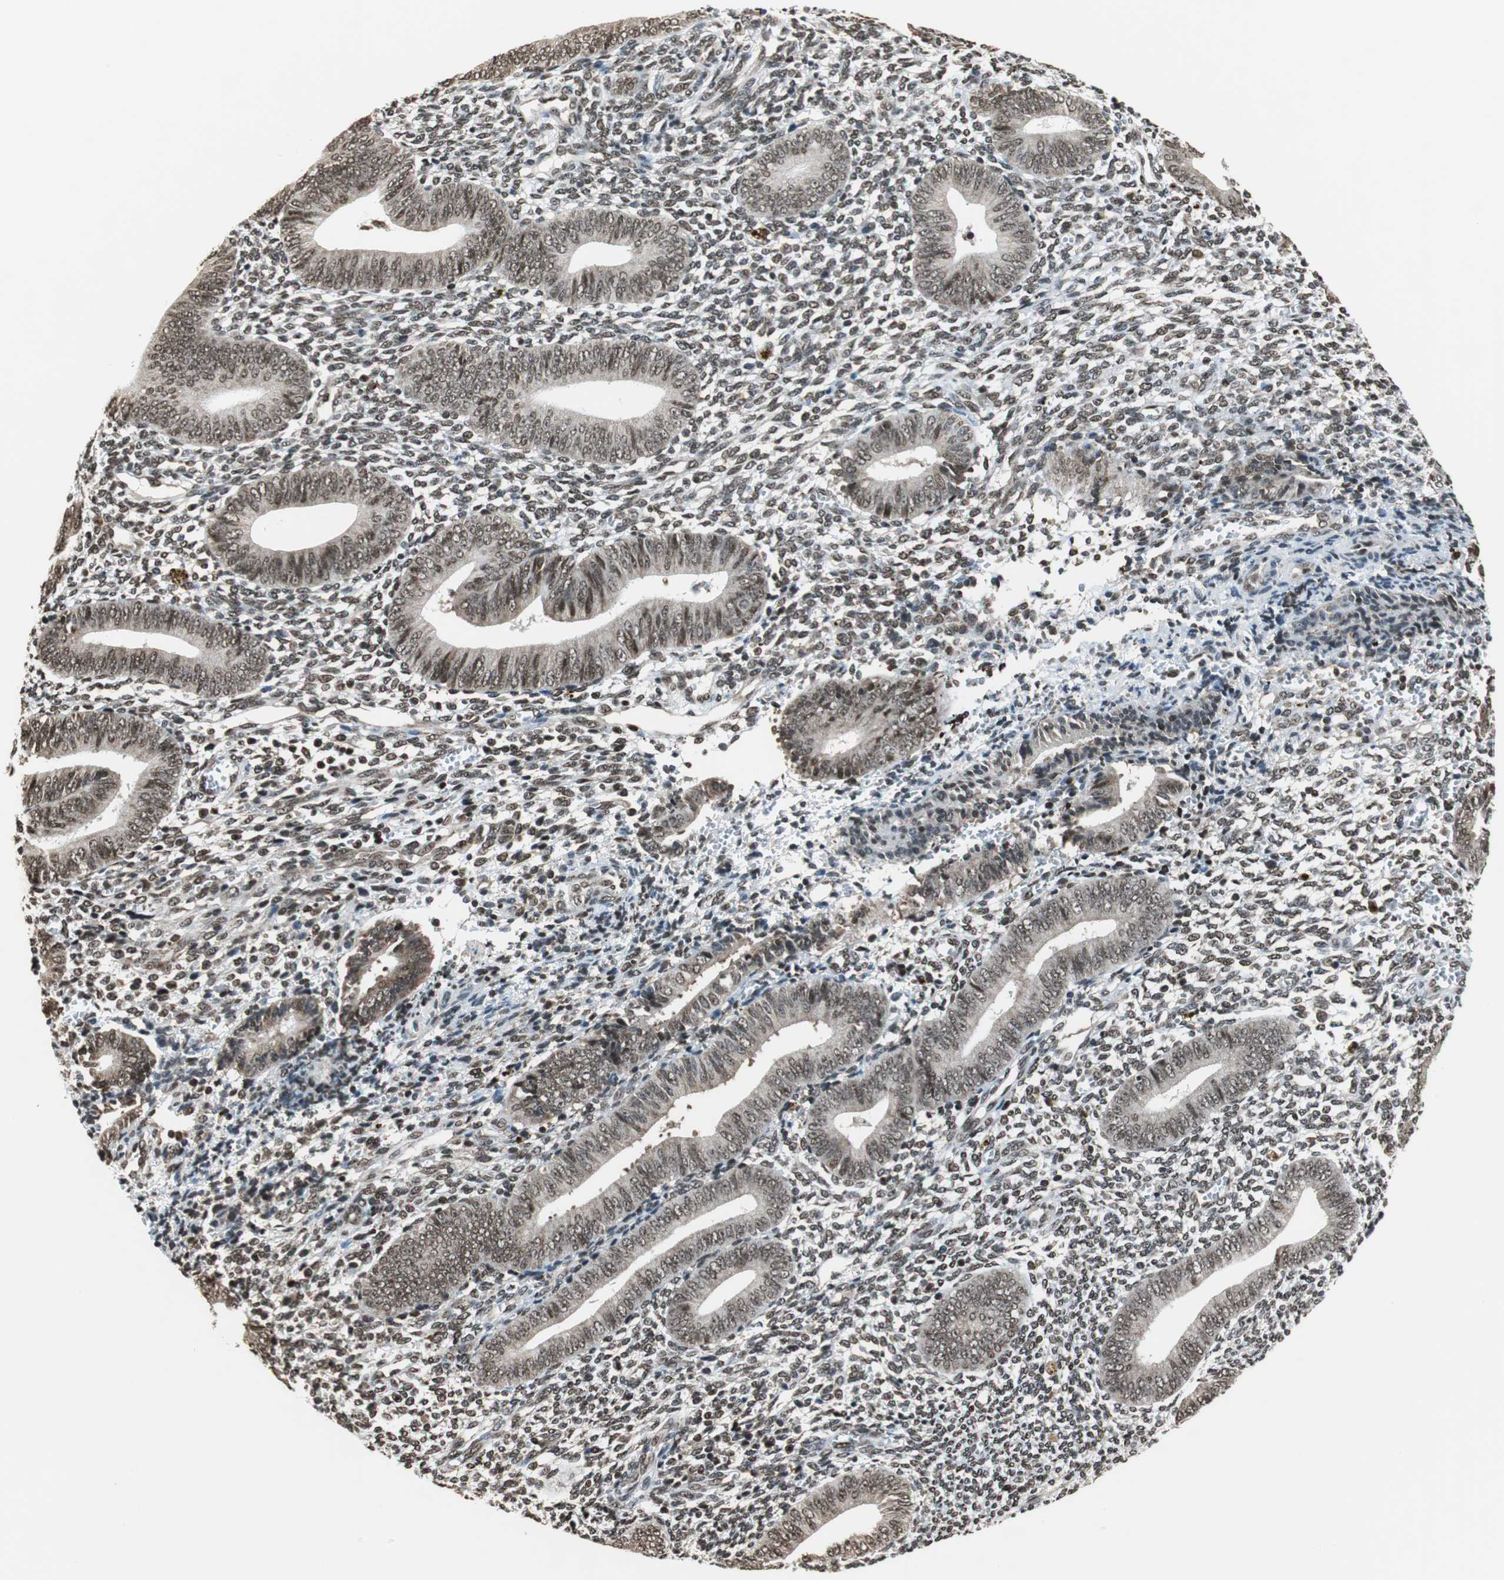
{"staining": {"intensity": "strong", "quantity": ">75%", "location": "nuclear"}, "tissue": "endometrium", "cell_type": "Cells in endometrial stroma", "image_type": "normal", "snomed": [{"axis": "morphology", "description": "Normal tissue, NOS"}, {"axis": "topography", "description": "Uterus"}, {"axis": "topography", "description": "Endometrium"}], "caption": "Human endometrium stained for a protein (brown) reveals strong nuclear positive expression in approximately >75% of cells in endometrial stroma.", "gene": "REST", "patient": {"sex": "female", "age": 33}}